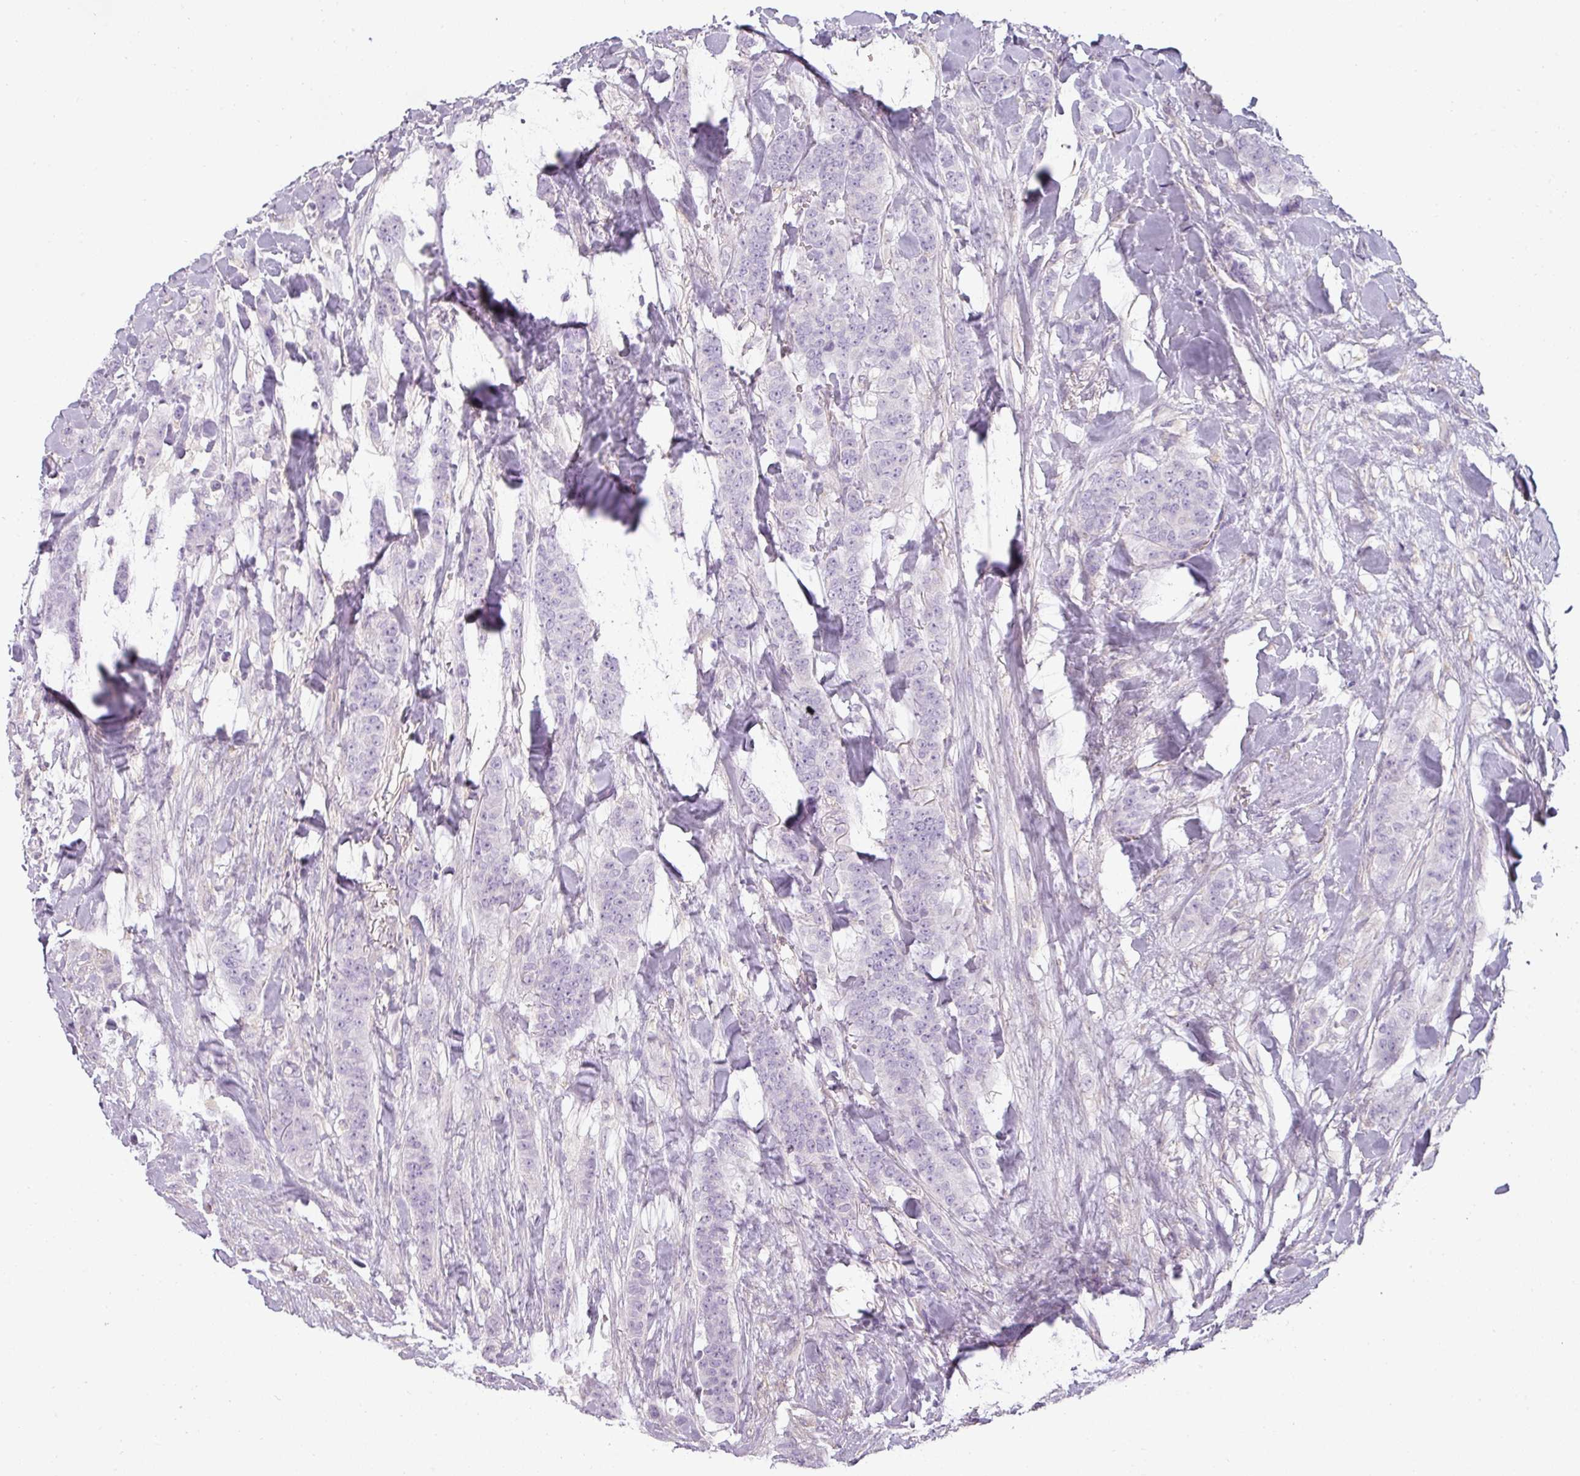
{"staining": {"intensity": "negative", "quantity": "none", "location": "none"}, "tissue": "breast cancer", "cell_type": "Tumor cells", "image_type": "cancer", "snomed": [{"axis": "morphology", "description": "Duct carcinoma"}, {"axis": "topography", "description": "Breast"}], "caption": "Immunohistochemical staining of breast cancer (invasive ductal carcinoma) reveals no significant staining in tumor cells.", "gene": "ASB1", "patient": {"sex": "female", "age": 40}}